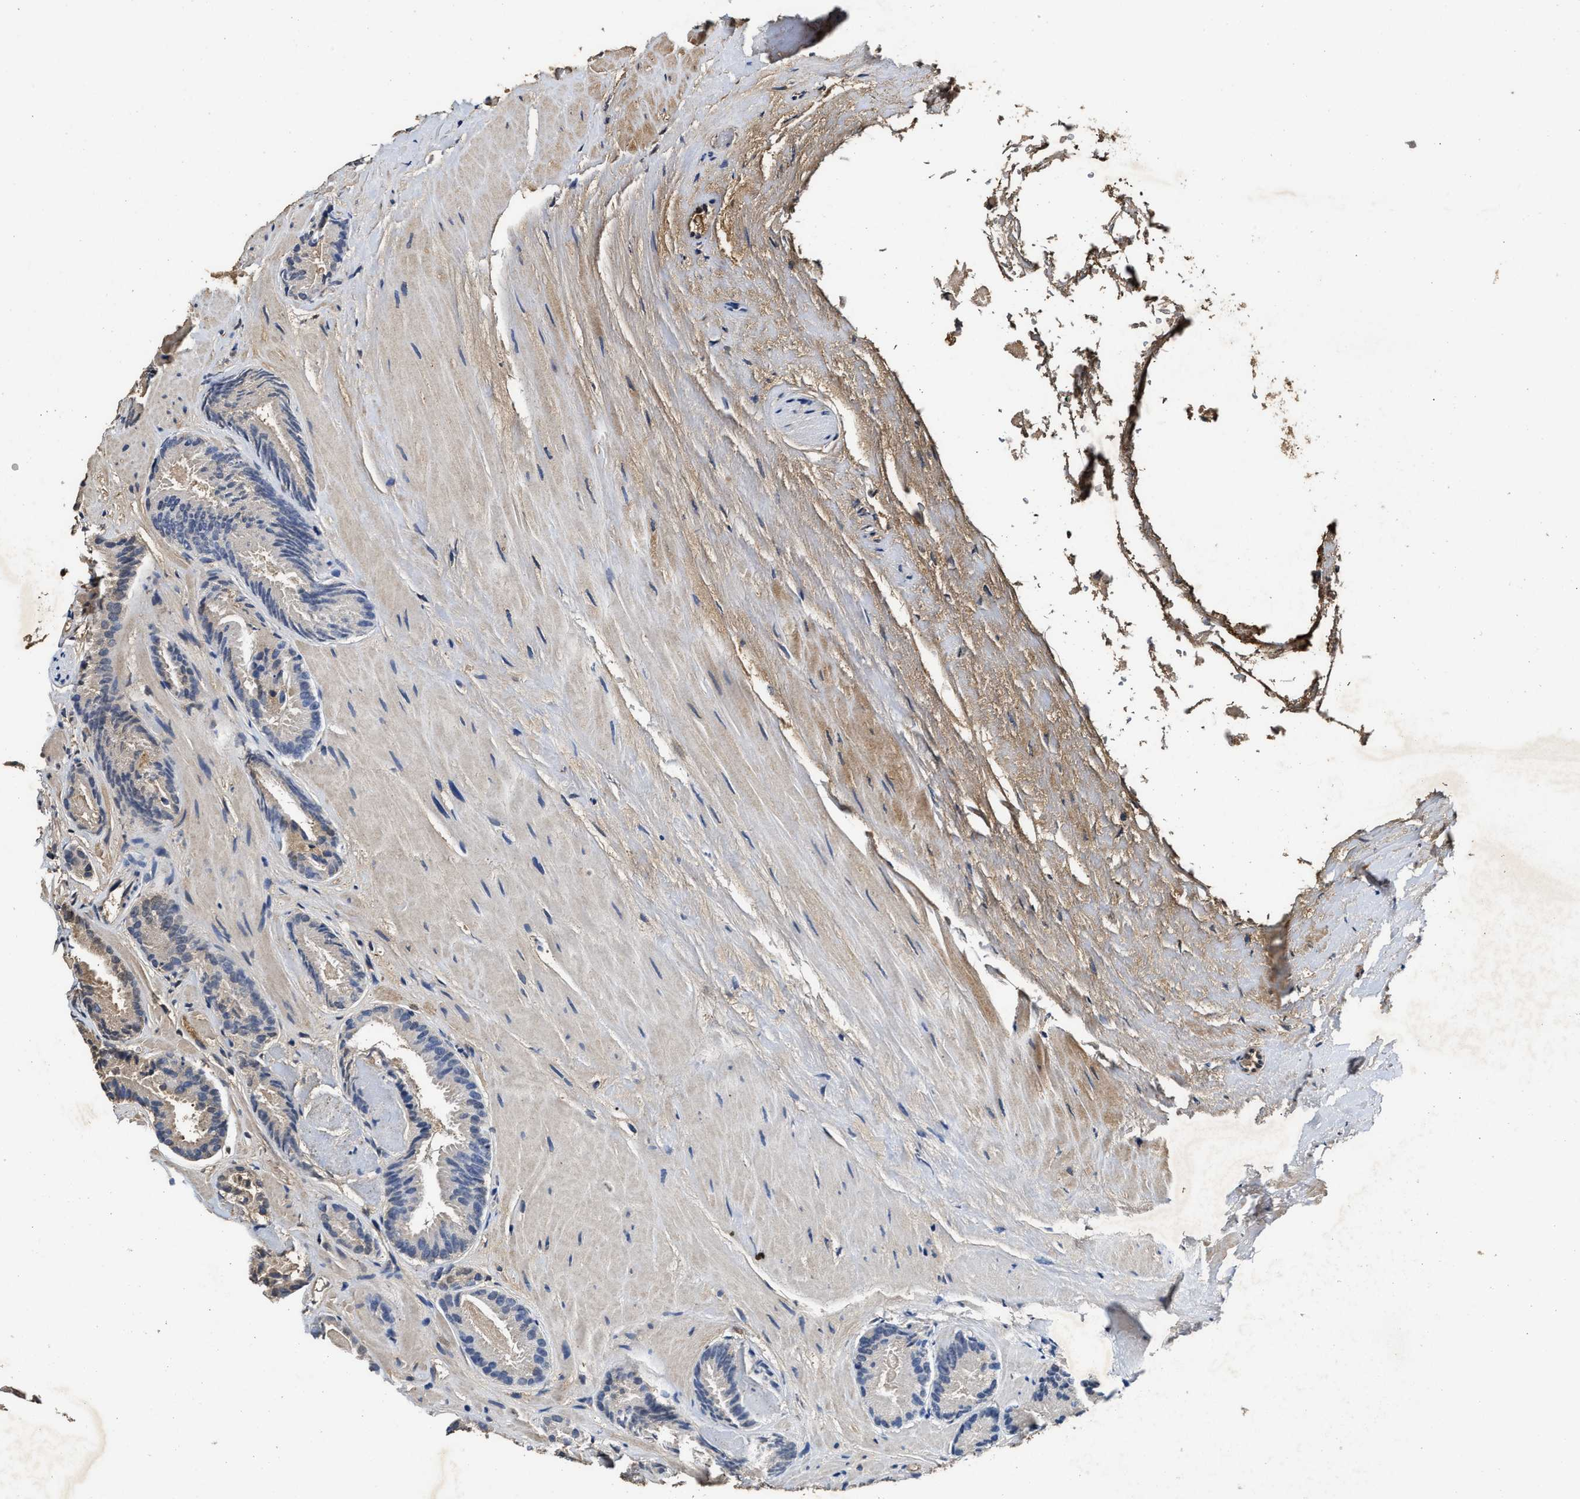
{"staining": {"intensity": "negative", "quantity": "none", "location": "none"}, "tissue": "prostate cancer", "cell_type": "Tumor cells", "image_type": "cancer", "snomed": [{"axis": "morphology", "description": "Adenocarcinoma, Low grade"}, {"axis": "topography", "description": "Prostate"}], "caption": "Immunohistochemical staining of low-grade adenocarcinoma (prostate) demonstrates no significant staining in tumor cells.", "gene": "C3", "patient": {"sex": "male", "age": 51}}